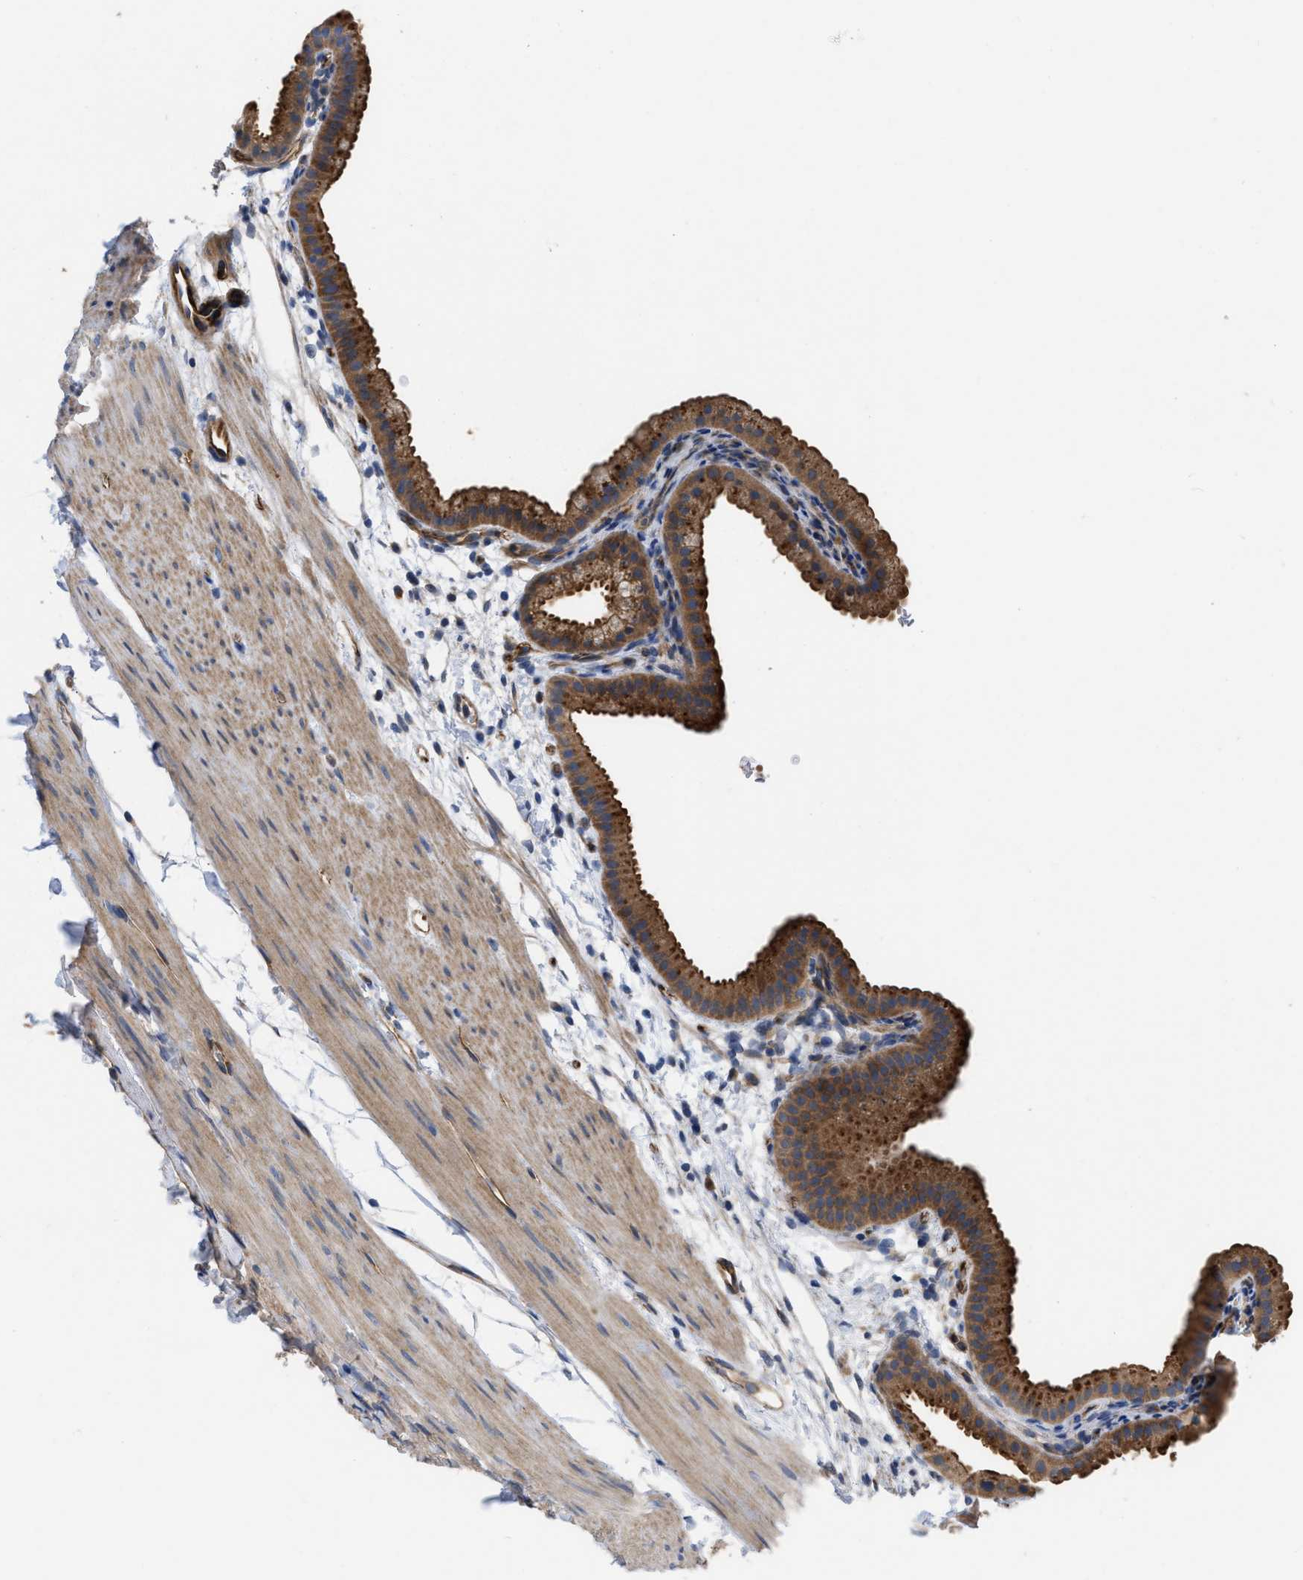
{"staining": {"intensity": "strong", "quantity": ">75%", "location": "cytoplasmic/membranous"}, "tissue": "gallbladder", "cell_type": "Glandular cells", "image_type": "normal", "snomed": [{"axis": "morphology", "description": "Normal tissue, NOS"}, {"axis": "topography", "description": "Gallbladder"}], "caption": "Approximately >75% of glandular cells in unremarkable gallbladder reveal strong cytoplasmic/membranous protein staining as visualized by brown immunohistochemical staining.", "gene": "SLC4A11", "patient": {"sex": "female", "age": 64}}